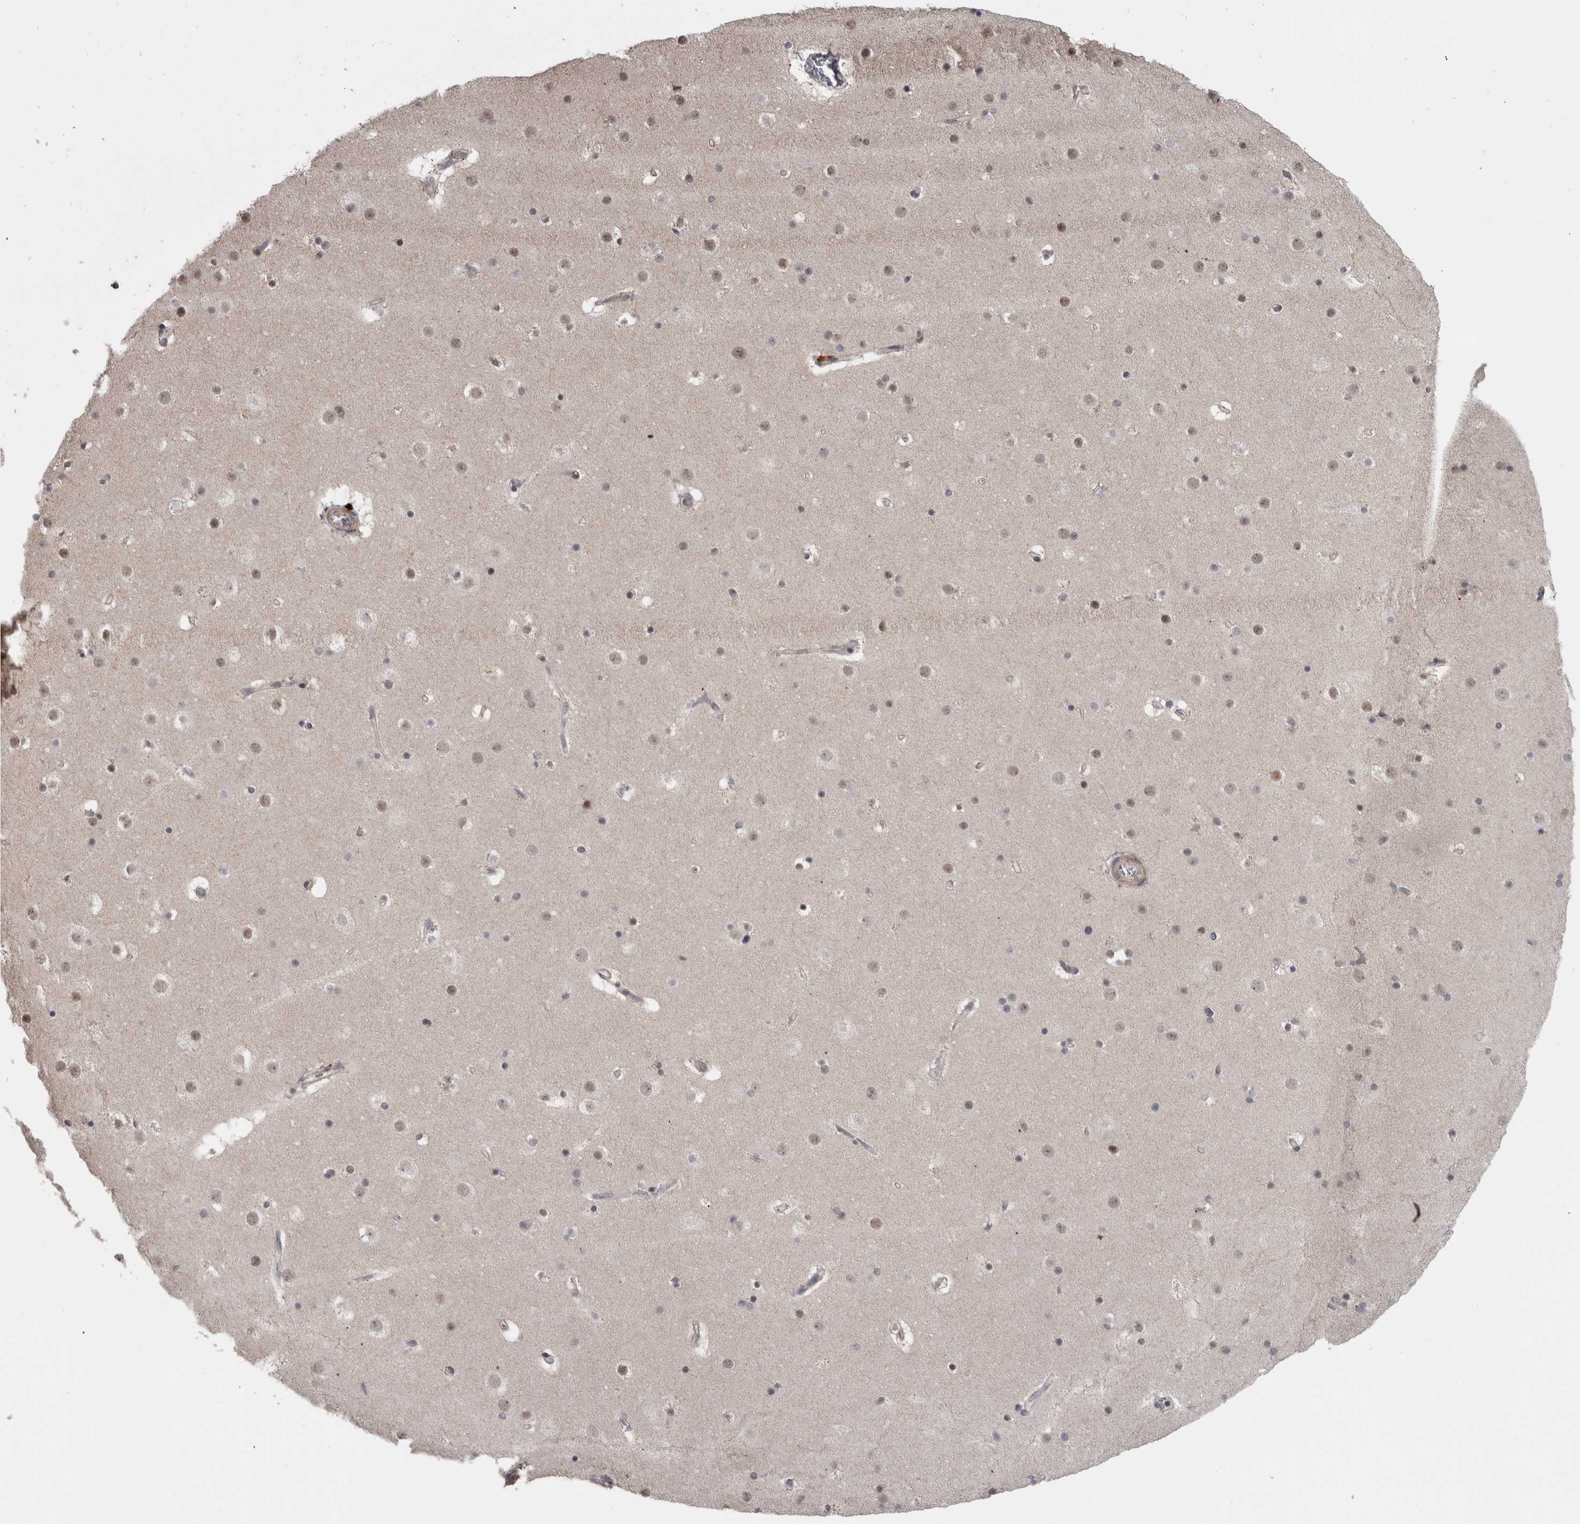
{"staining": {"intensity": "weak", "quantity": "25%-75%", "location": "cytoplasmic/membranous"}, "tissue": "cerebral cortex", "cell_type": "Endothelial cells", "image_type": "normal", "snomed": [{"axis": "morphology", "description": "Normal tissue, NOS"}, {"axis": "topography", "description": "Cerebral cortex"}], "caption": "The image exhibits immunohistochemical staining of normal cerebral cortex. There is weak cytoplasmic/membranous expression is seen in approximately 25%-75% of endothelial cells.", "gene": "PPP1R12B", "patient": {"sex": "male", "age": 57}}